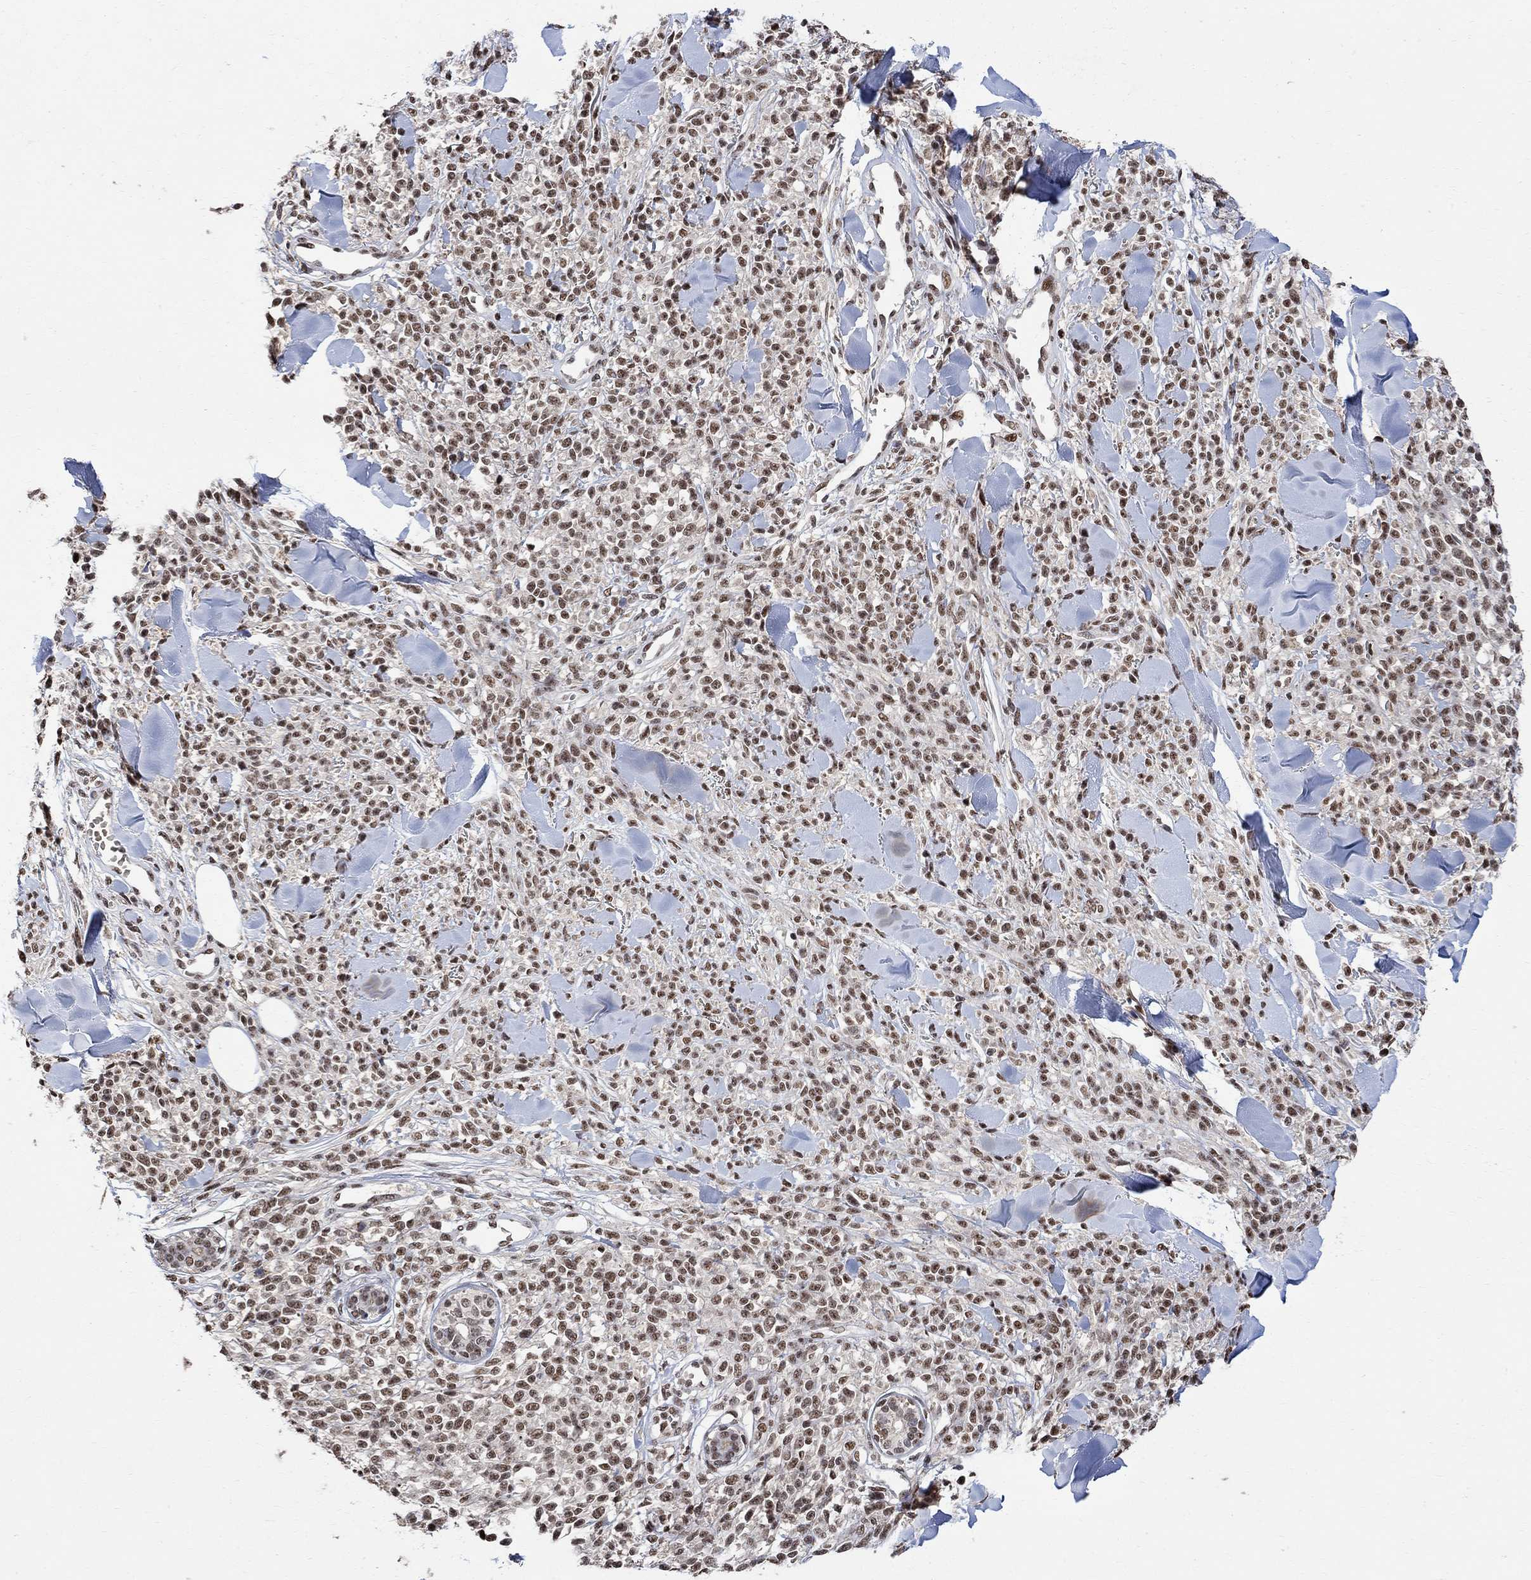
{"staining": {"intensity": "moderate", "quantity": ">75%", "location": "nuclear"}, "tissue": "melanoma", "cell_type": "Tumor cells", "image_type": "cancer", "snomed": [{"axis": "morphology", "description": "Malignant melanoma, NOS"}, {"axis": "topography", "description": "Skin"}, {"axis": "topography", "description": "Skin of trunk"}], "caption": "DAB (3,3'-diaminobenzidine) immunohistochemical staining of melanoma exhibits moderate nuclear protein positivity in approximately >75% of tumor cells.", "gene": "E4F1", "patient": {"sex": "male", "age": 74}}